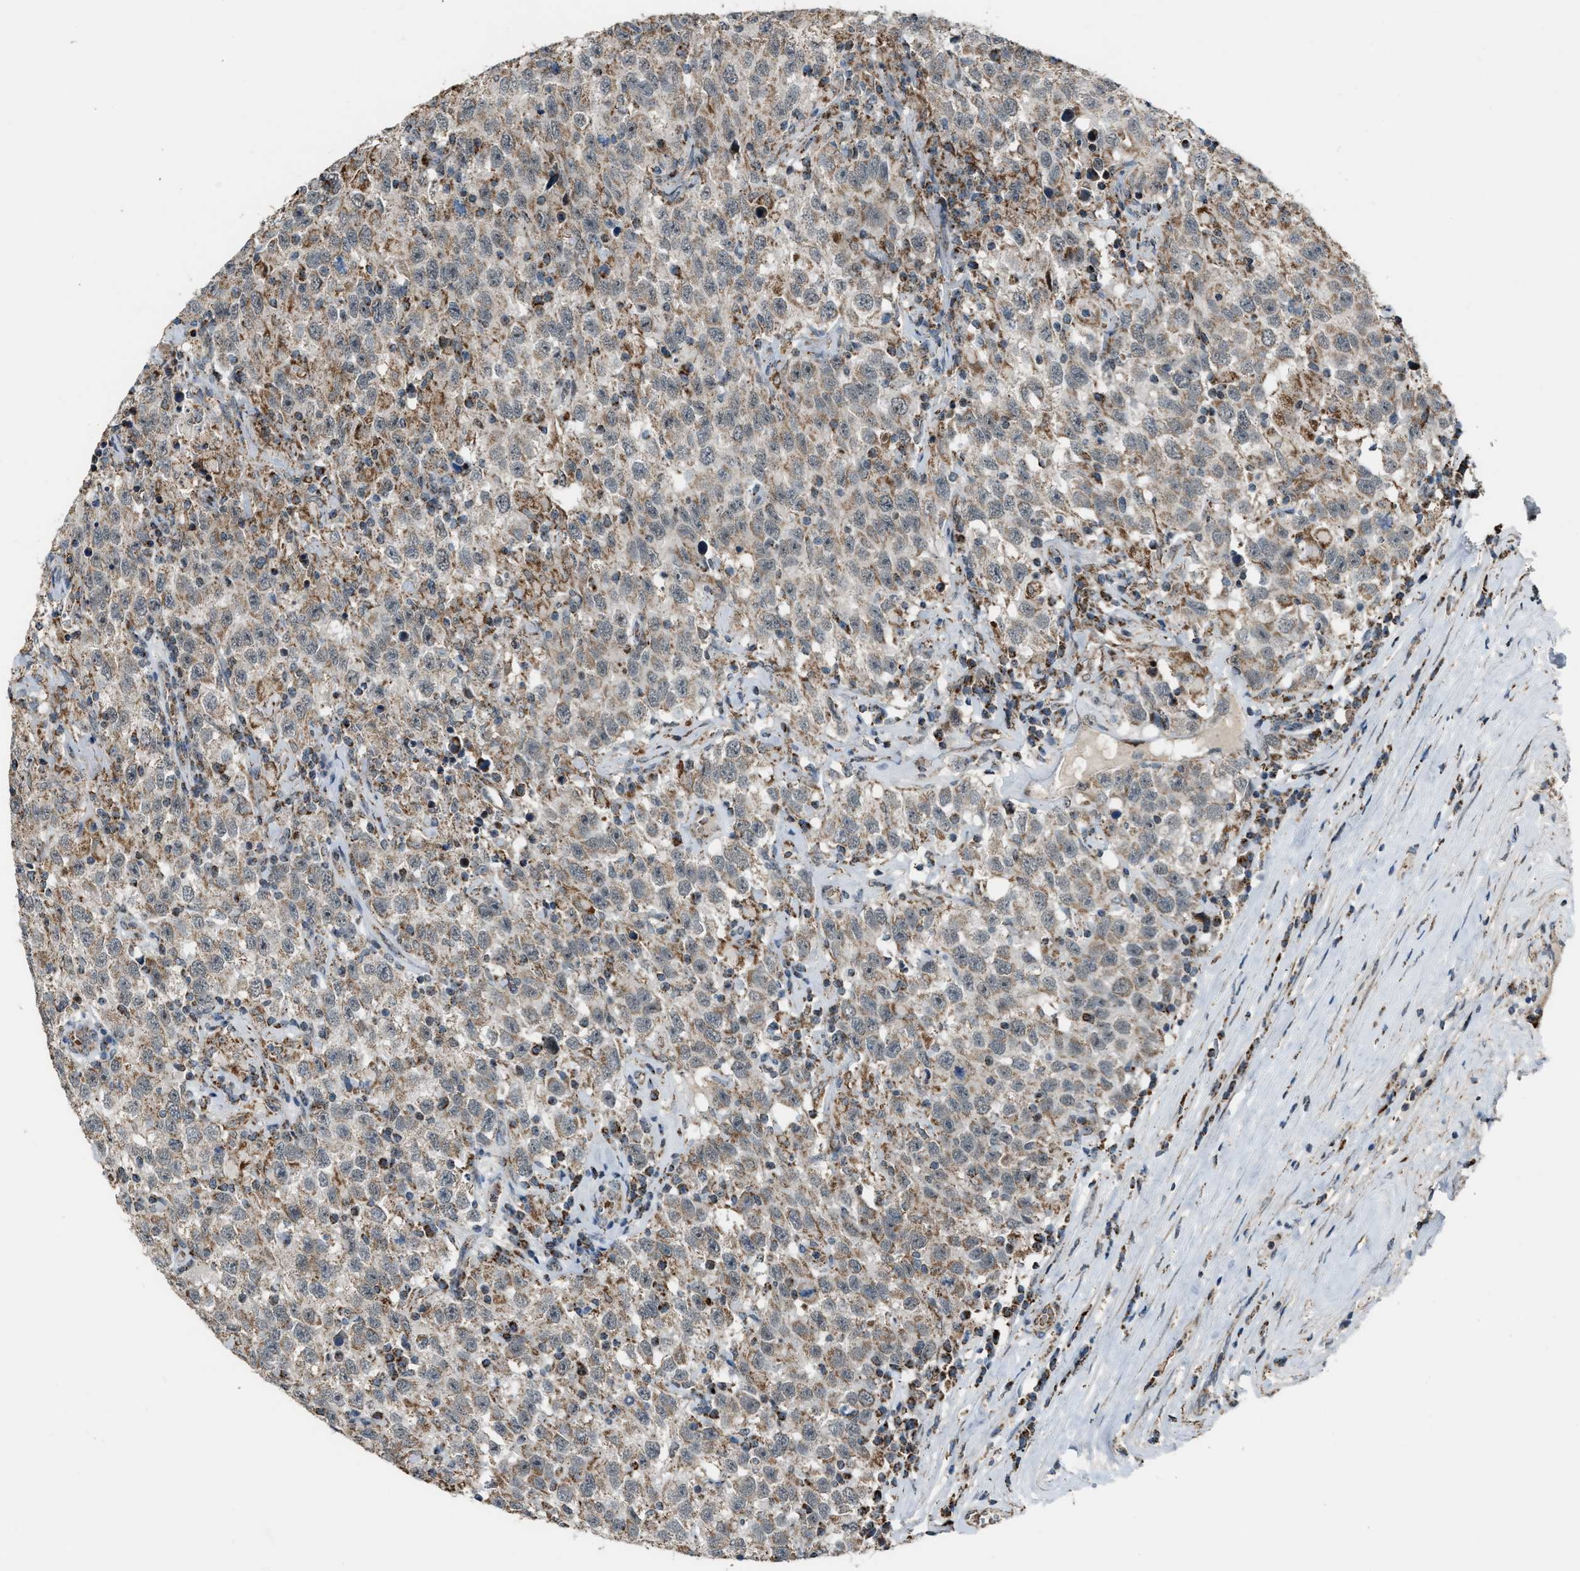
{"staining": {"intensity": "weak", "quantity": ">75%", "location": "cytoplasmic/membranous"}, "tissue": "testis cancer", "cell_type": "Tumor cells", "image_type": "cancer", "snomed": [{"axis": "morphology", "description": "Seminoma, NOS"}, {"axis": "topography", "description": "Testis"}], "caption": "Immunohistochemistry staining of testis cancer (seminoma), which reveals low levels of weak cytoplasmic/membranous expression in about >75% of tumor cells indicating weak cytoplasmic/membranous protein staining. The staining was performed using DAB (3,3'-diaminobenzidine) (brown) for protein detection and nuclei were counterstained in hematoxylin (blue).", "gene": "CHN2", "patient": {"sex": "male", "age": 41}}